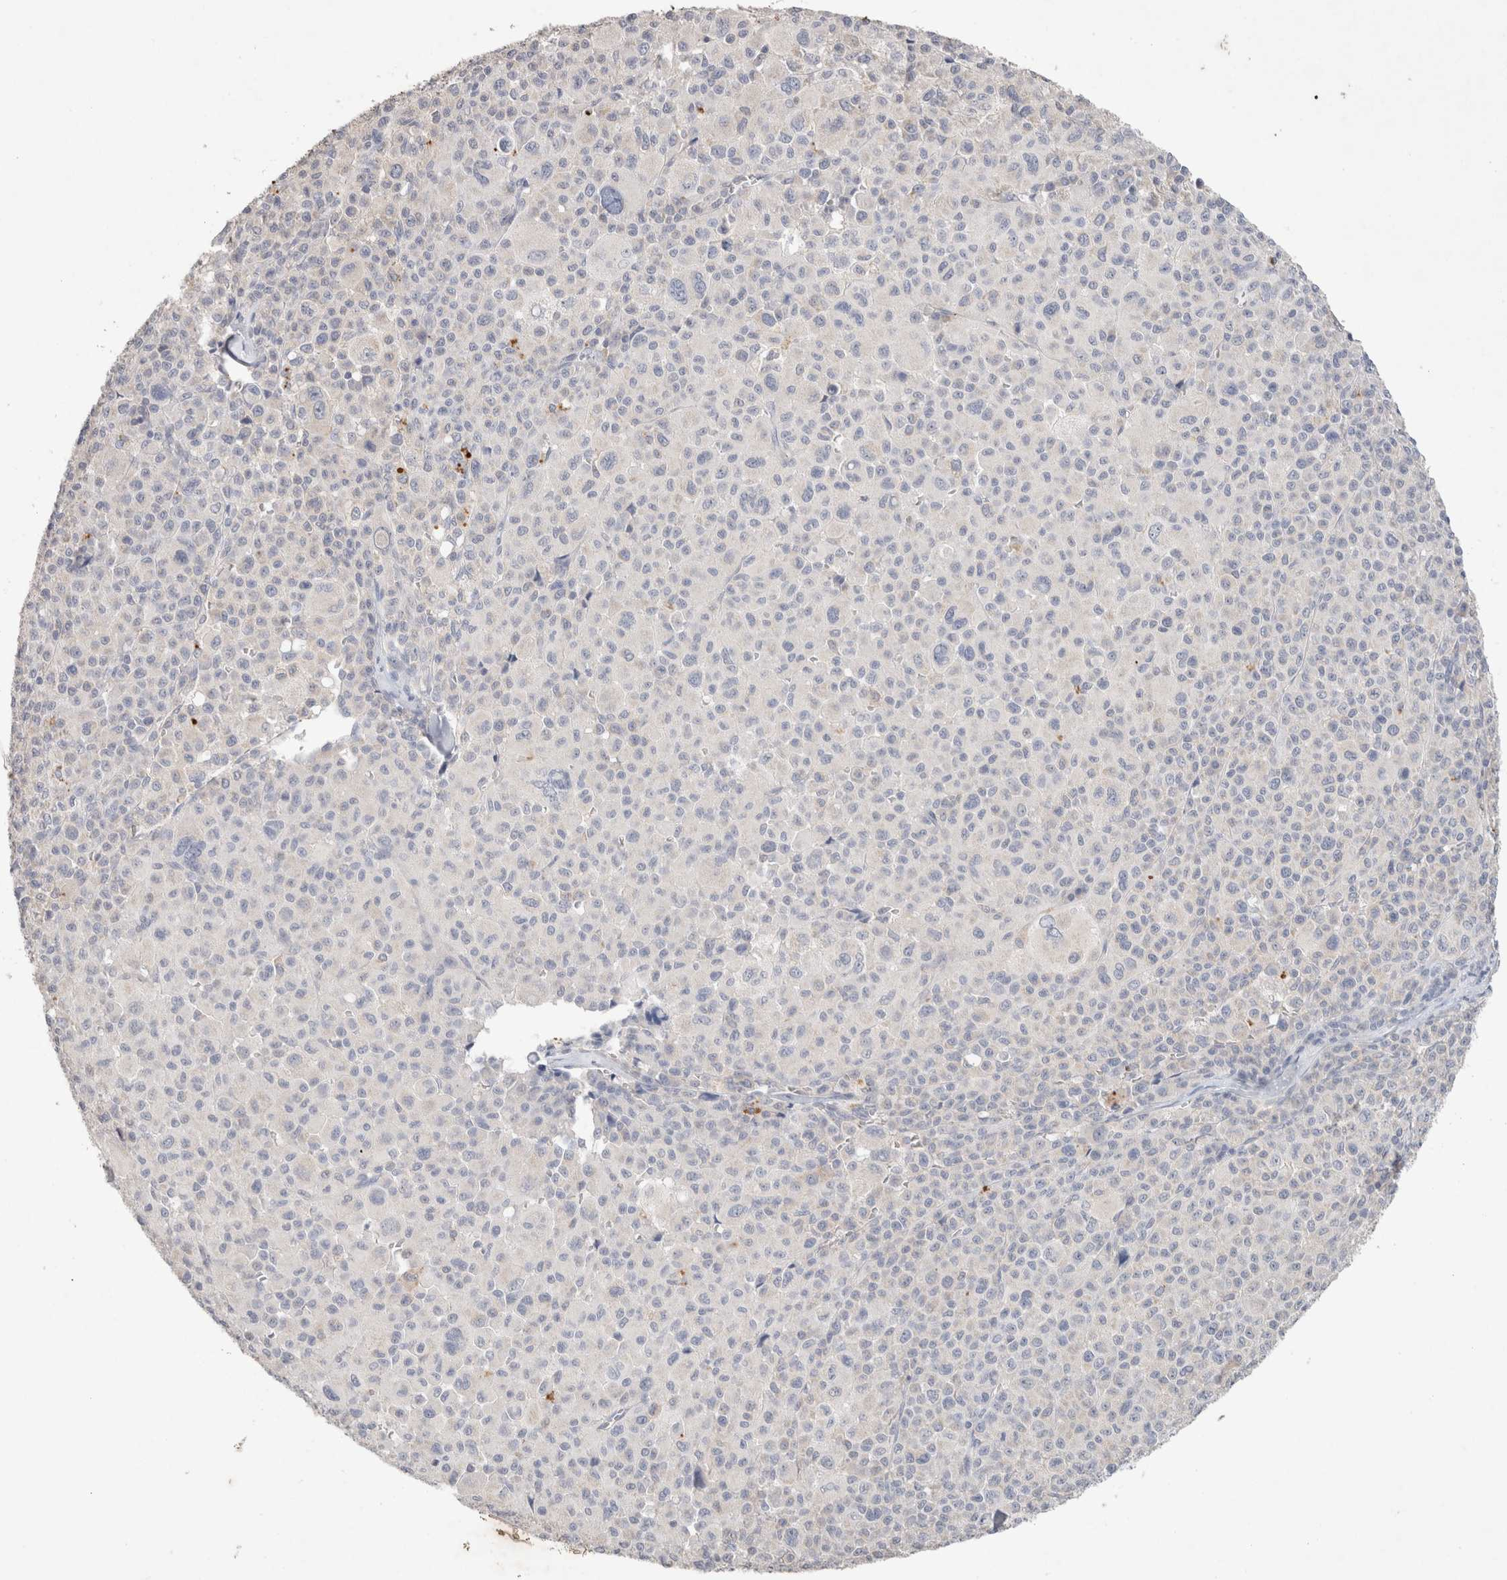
{"staining": {"intensity": "negative", "quantity": "none", "location": "none"}, "tissue": "melanoma", "cell_type": "Tumor cells", "image_type": "cancer", "snomed": [{"axis": "morphology", "description": "Malignant melanoma, Metastatic site"}, {"axis": "topography", "description": "Skin"}], "caption": "The immunohistochemistry photomicrograph has no significant positivity in tumor cells of malignant melanoma (metastatic site) tissue.", "gene": "MPP2", "patient": {"sex": "female", "age": 74}}